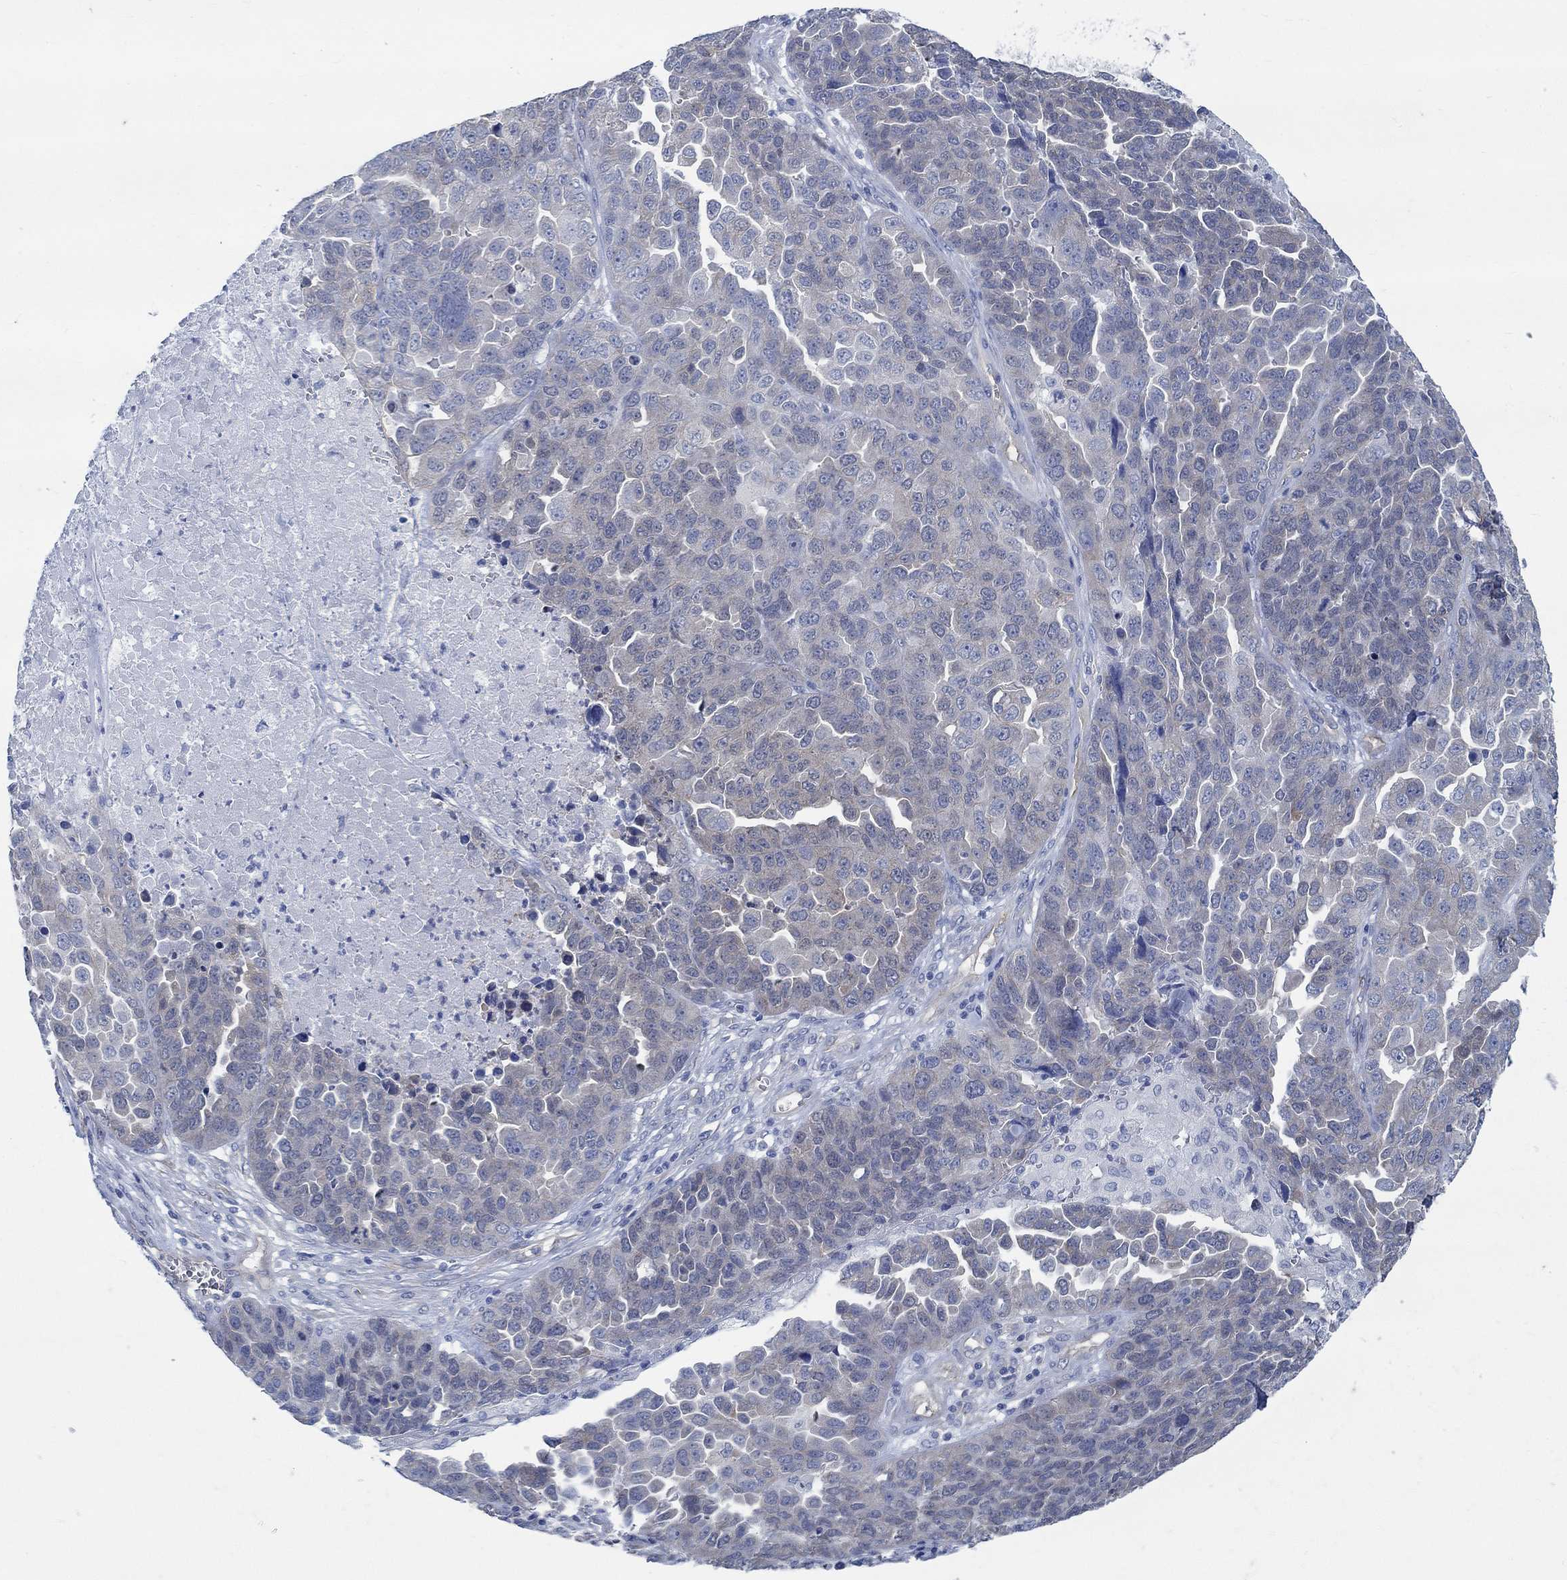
{"staining": {"intensity": "negative", "quantity": "none", "location": "none"}, "tissue": "ovarian cancer", "cell_type": "Tumor cells", "image_type": "cancer", "snomed": [{"axis": "morphology", "description": "Cystadenocarcinoma, serous, NOS"}, {"axis": "topography", "description": "Ovary"}], "caption": "Immunohistochemical staining of serous cystadenocarcinoma (ovarian) shows no significant positivity in tumor cells.", "gene": "TMEM198", "patient": {"sex": "female", "age": 87}}